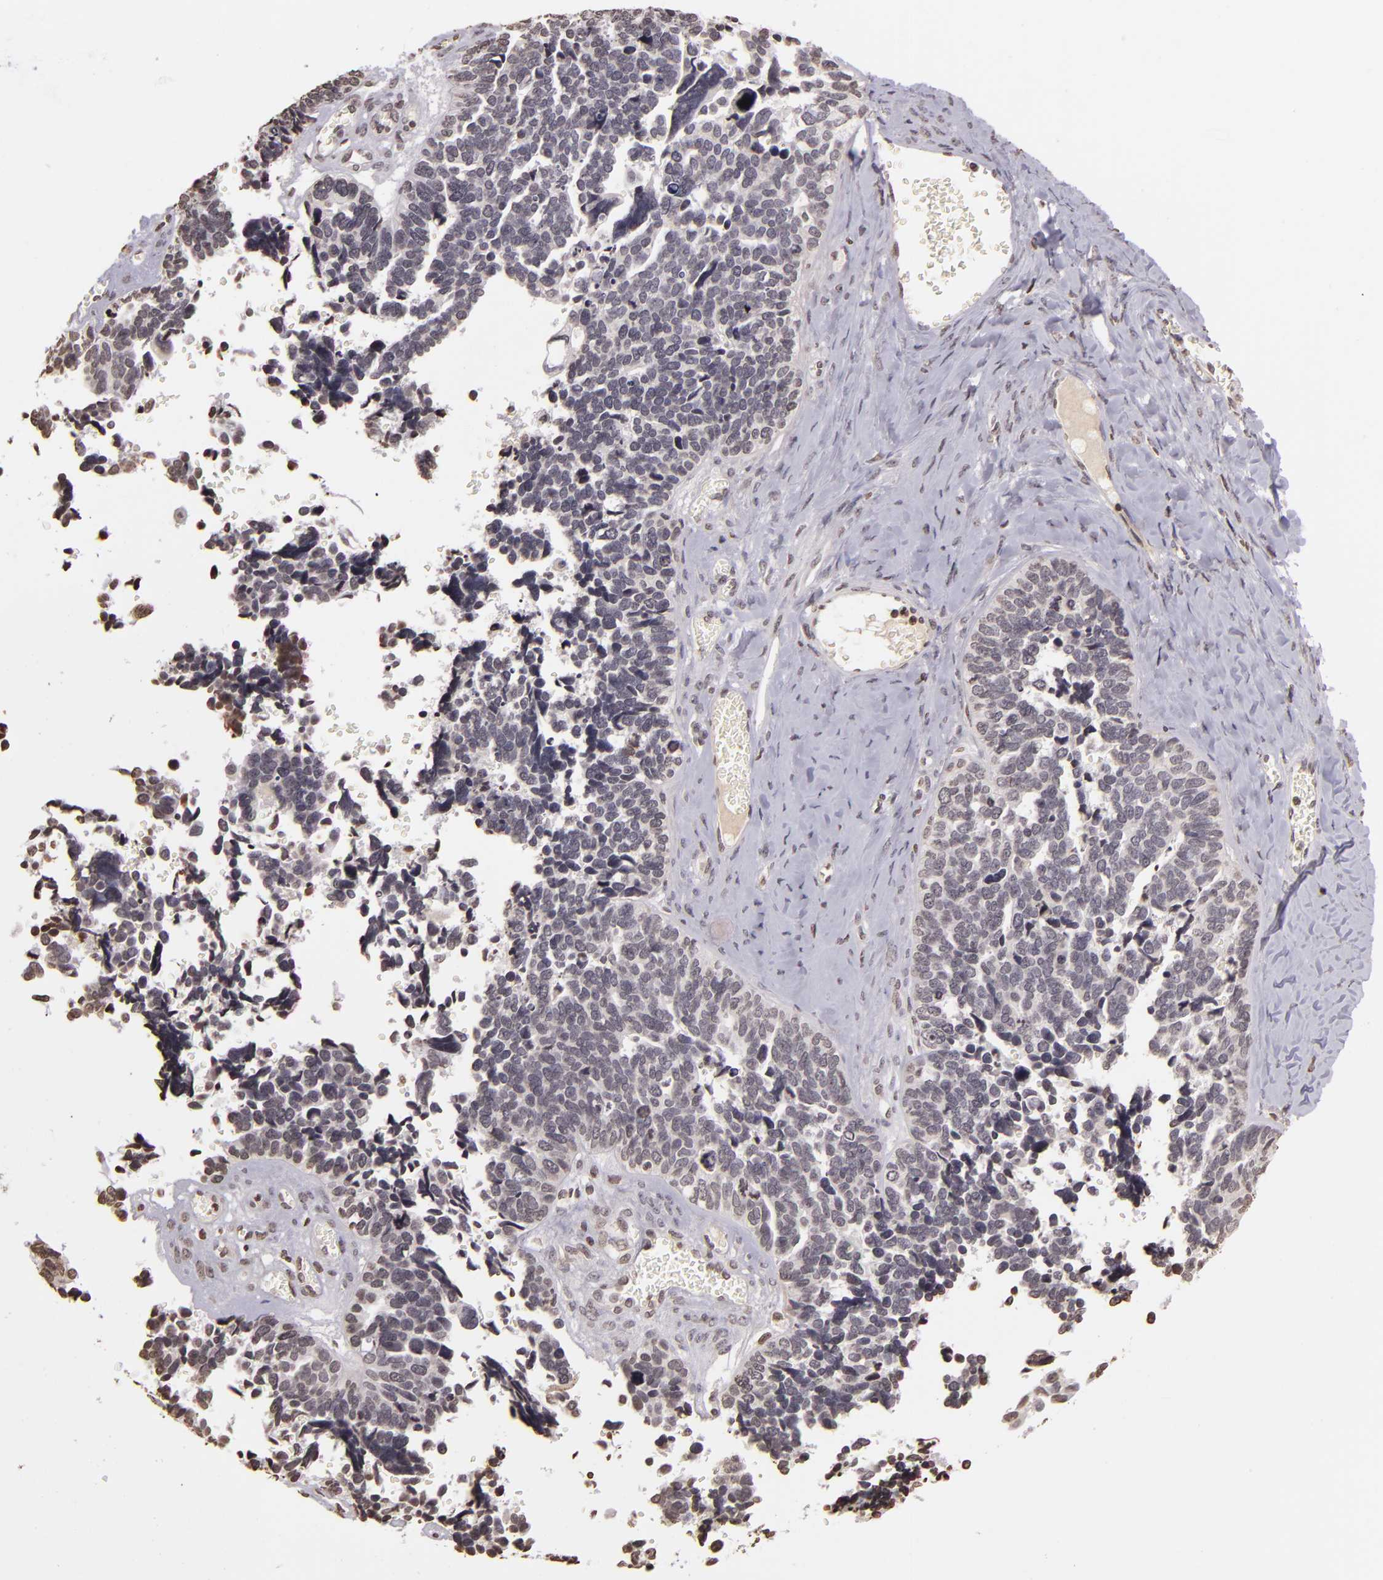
{"staining": {"intensity": "negative", "quantity": "none", "location": "none"}, "tissue": "ovarian cancer", "cell_type": "Tumor cells", "image_type": "cancer", "snomed": [{"axis": "morphology", "description": "Cystadenocarcinoma, serous, NOS"}, {"axis": "topography", "description": "Ovary"}], "caption": "Immunohistochemistry image of neoplastic tissue: human ovarian serous cystadenocarcinoma stained with DAB (3,3'-diaminobenzidine) demonstrates no significant protein expression in tumor cells.", "gene": "THRB", "patient": {"sex": "female", "age": 77}}